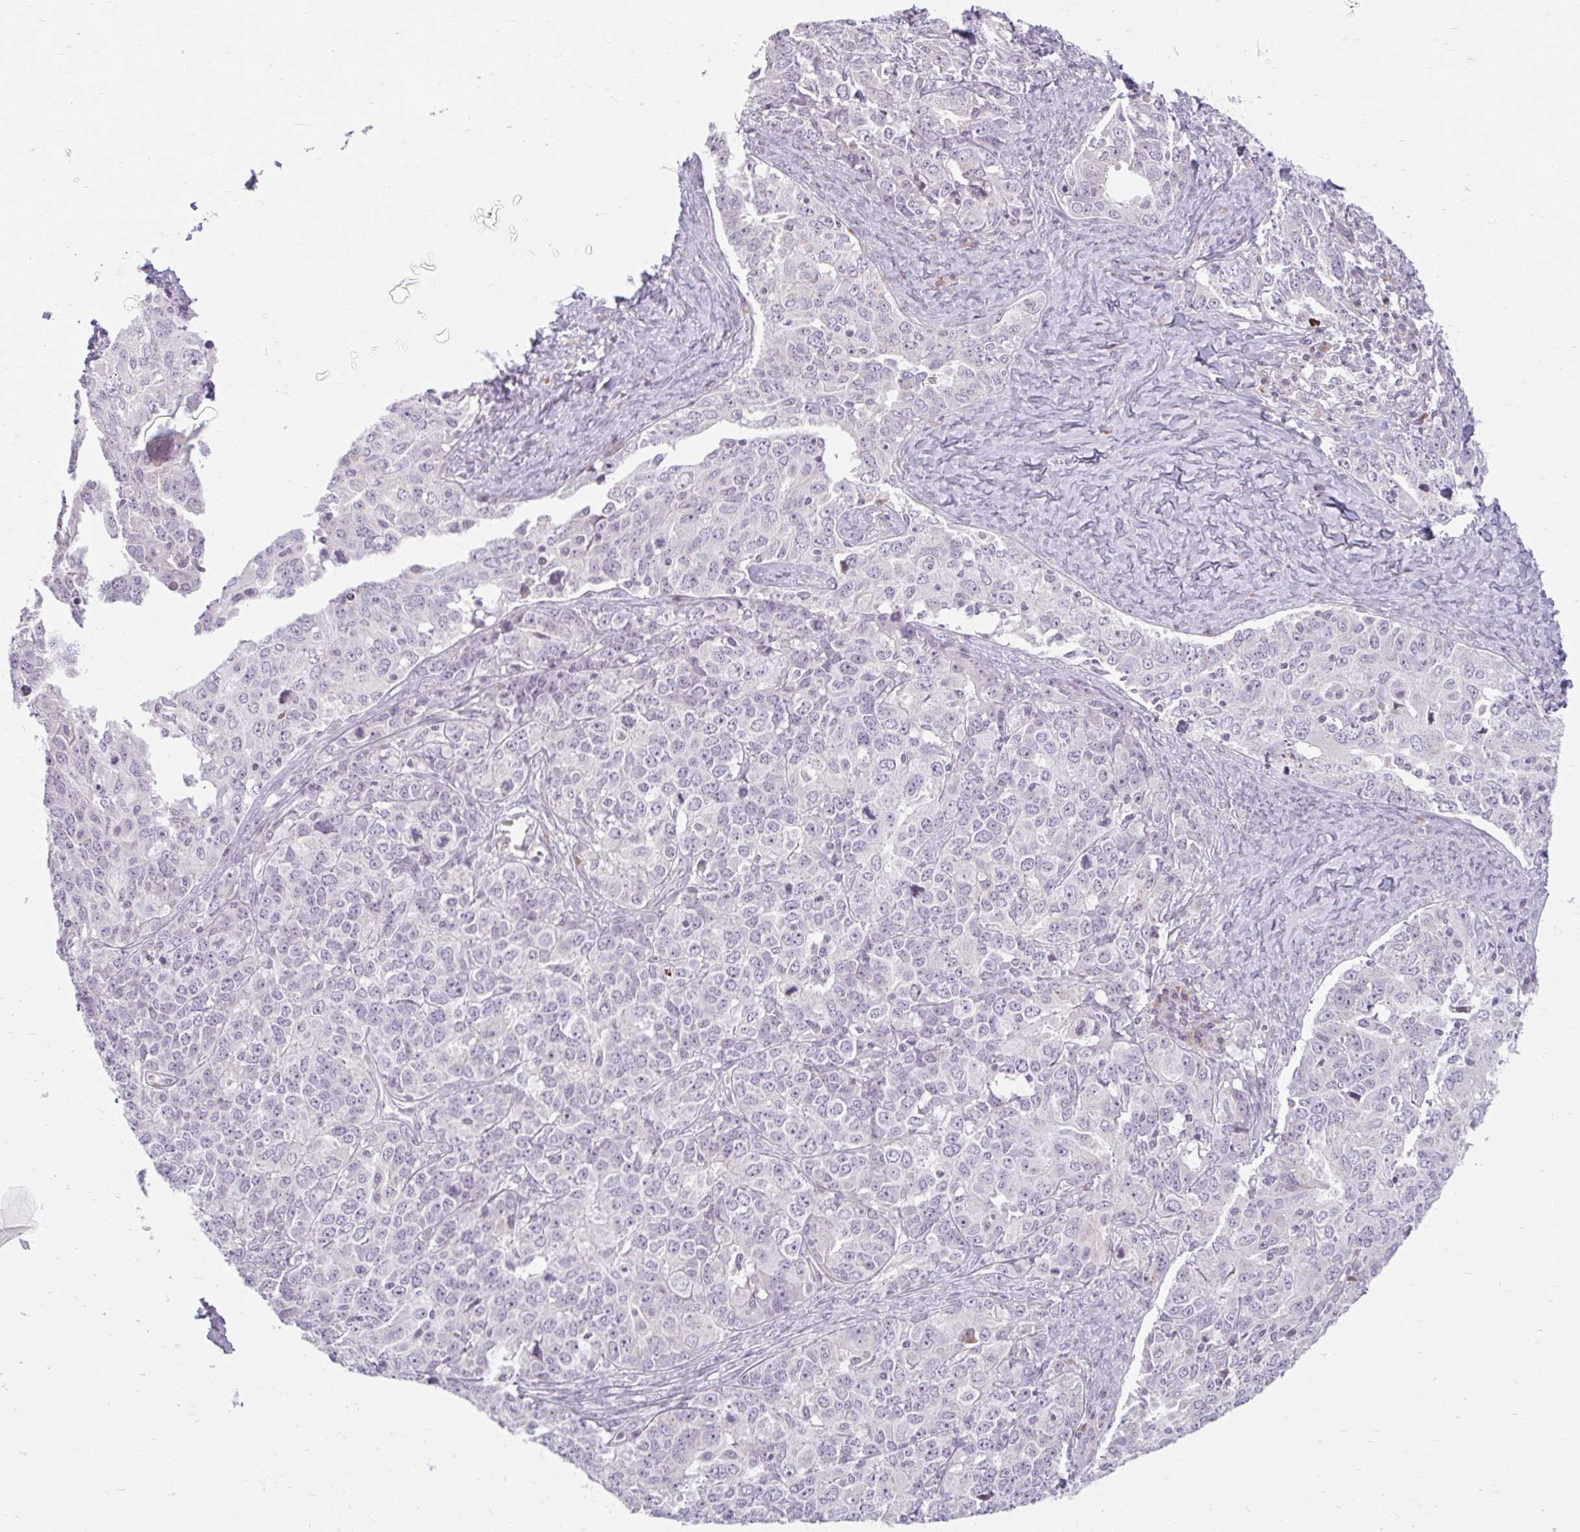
{"staining": {"intensity": "negative", "quantity": "none", "location": "none"}, "tissue": "ovarian cancer", "cell_type": "Tumor cells", "image_type": "cancer", "snomed": [{"axis": "morphology", "description": "Carcinoma, endometroid"}, {"axis": "topography", "description": "Ovary"}], "caption": "Endometroid carcinoma (ovarian) was stained to show a protein in brown. There is no significant positivity in tumor cells.", "gene": "ZFYVE26", "patient": {"sex": "female", "age": 62}}